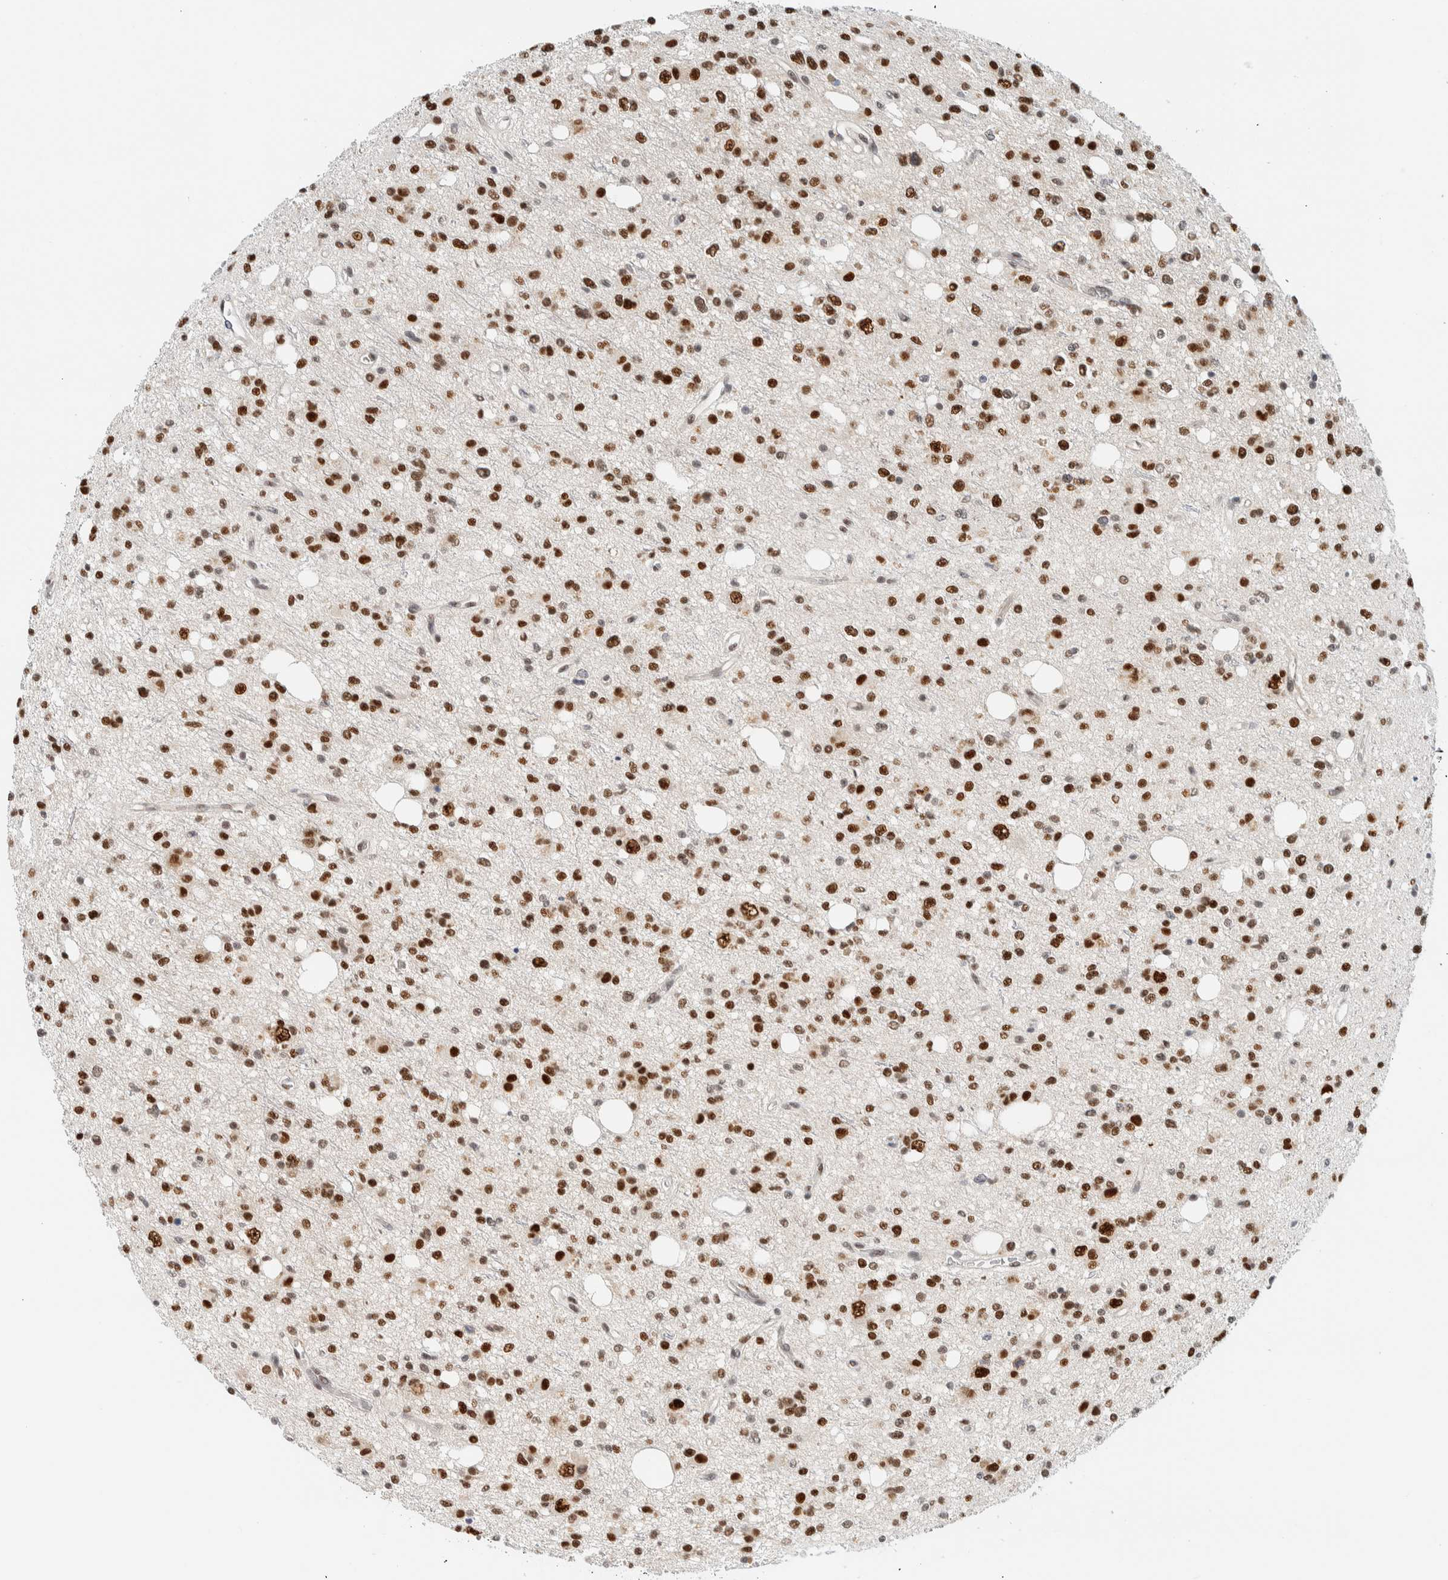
{"staining": {"intensity": "strong", "quantity": ">75%", "location": "nuclear"}, "tissue": "glioma", "cell_type": "Tumor cells", "image_type": "cancer", "snomed": [{"axis": "morphology", "description": "Glioma, malignant, High grade"}, {"axis": "topography", "description": "Brain"}], "caption": "This is a photomicrograph of immunohistochemistry staining of glioma, which shows strong positivity in the nuclear of tumor cells.", "gene": "ZNF683", "patient": {"sex": "female", "age": 62}}